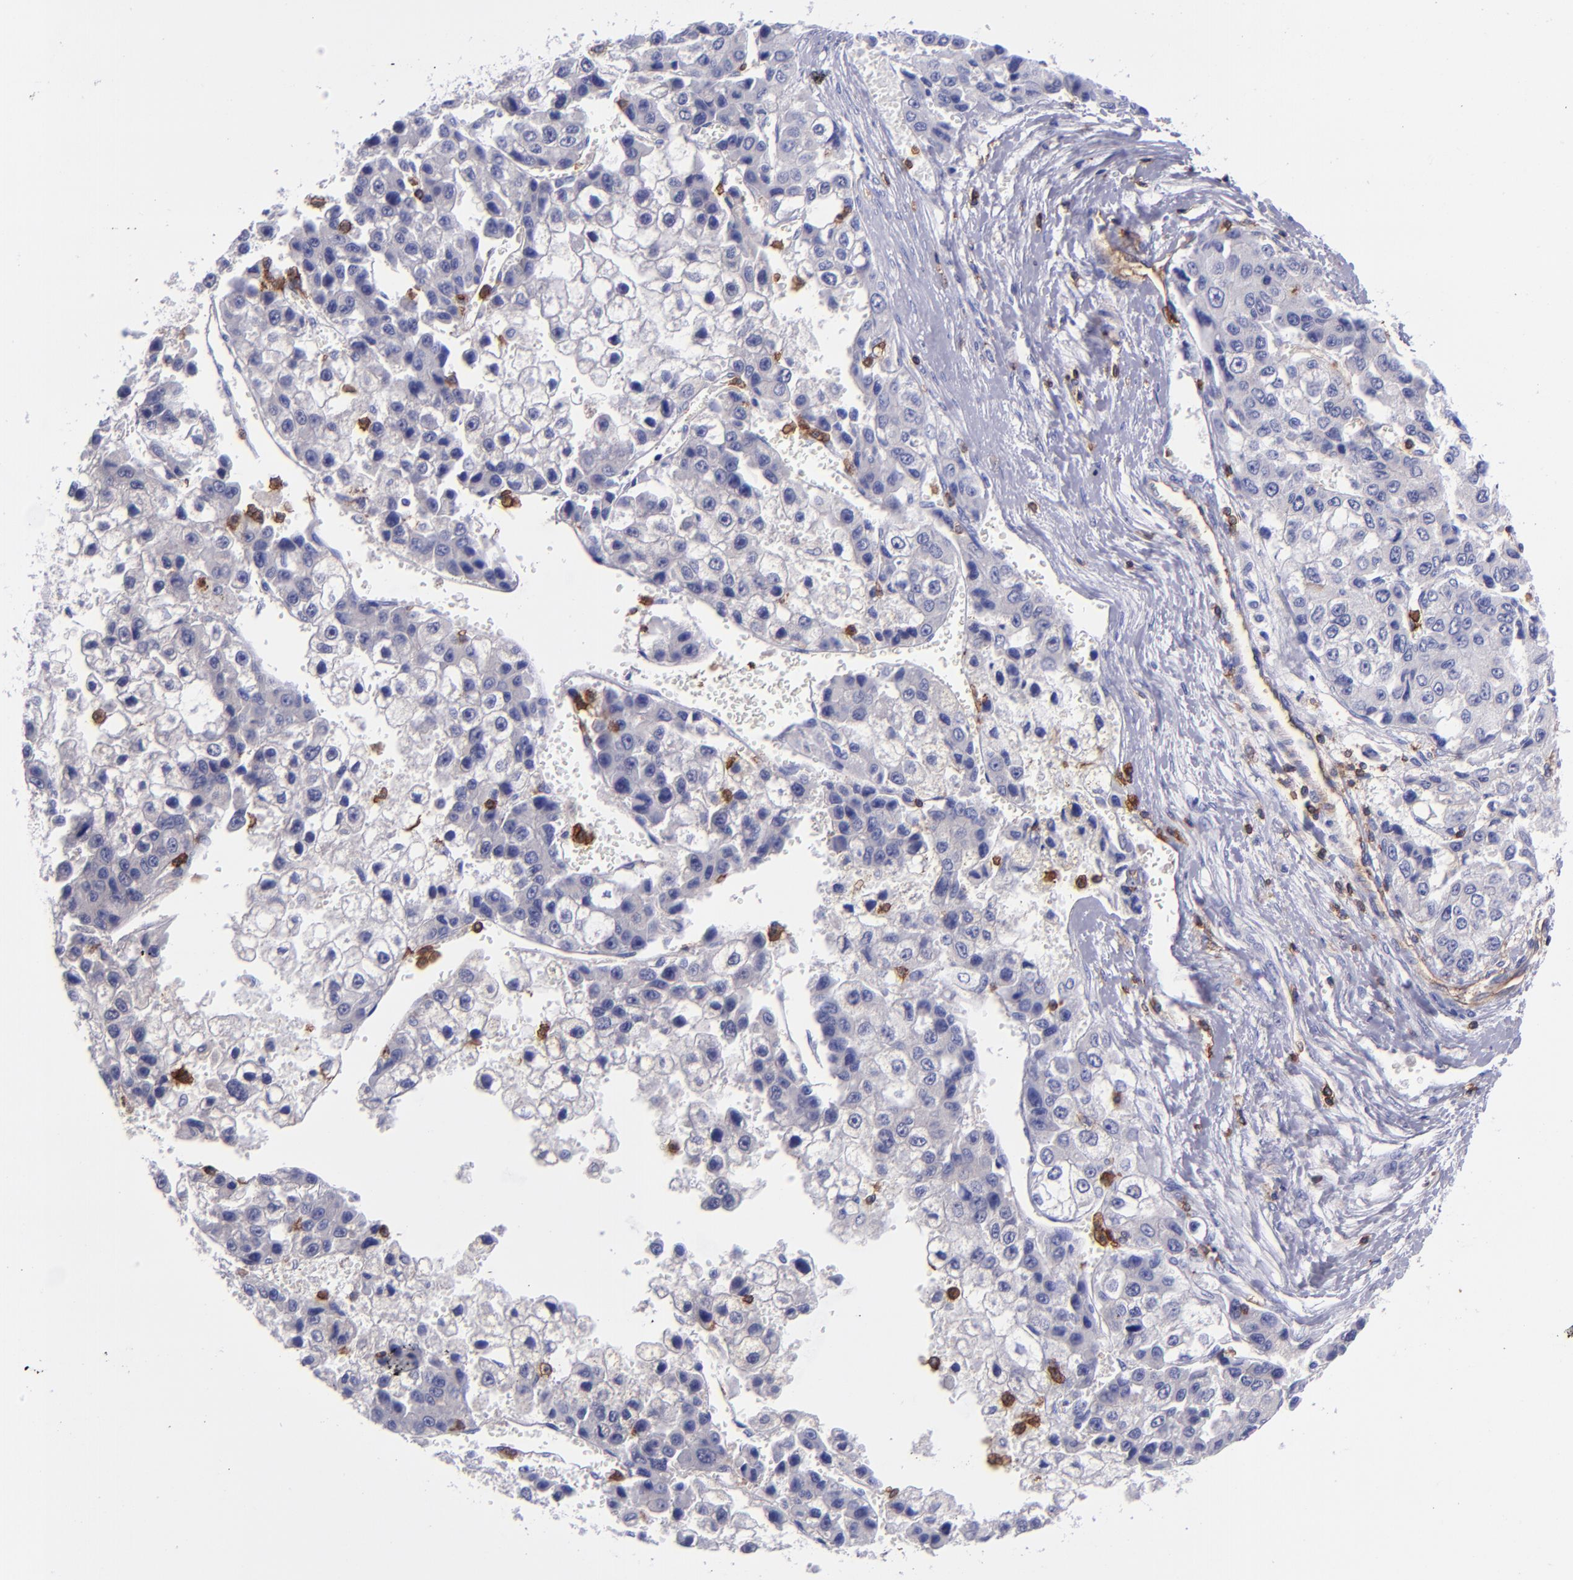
{"staining": {"intensity": "negative", "quantity": "none", "location": "none"}, "tissue": "liver cancer", "cell_type": "Tumor cells", "image_type": "cancer", "snomed": [{"axis": "morphology", "description": "Carcinoma, Hepatocellular, NOS"}, {"axis": "topography", "description": "Liver"}], "caption": "The image displays no staining of tumor cells in hepatocellular carcinoma (liver).", "gene": "ICAM3", "patient": {"sex": "female", "age": 66}}